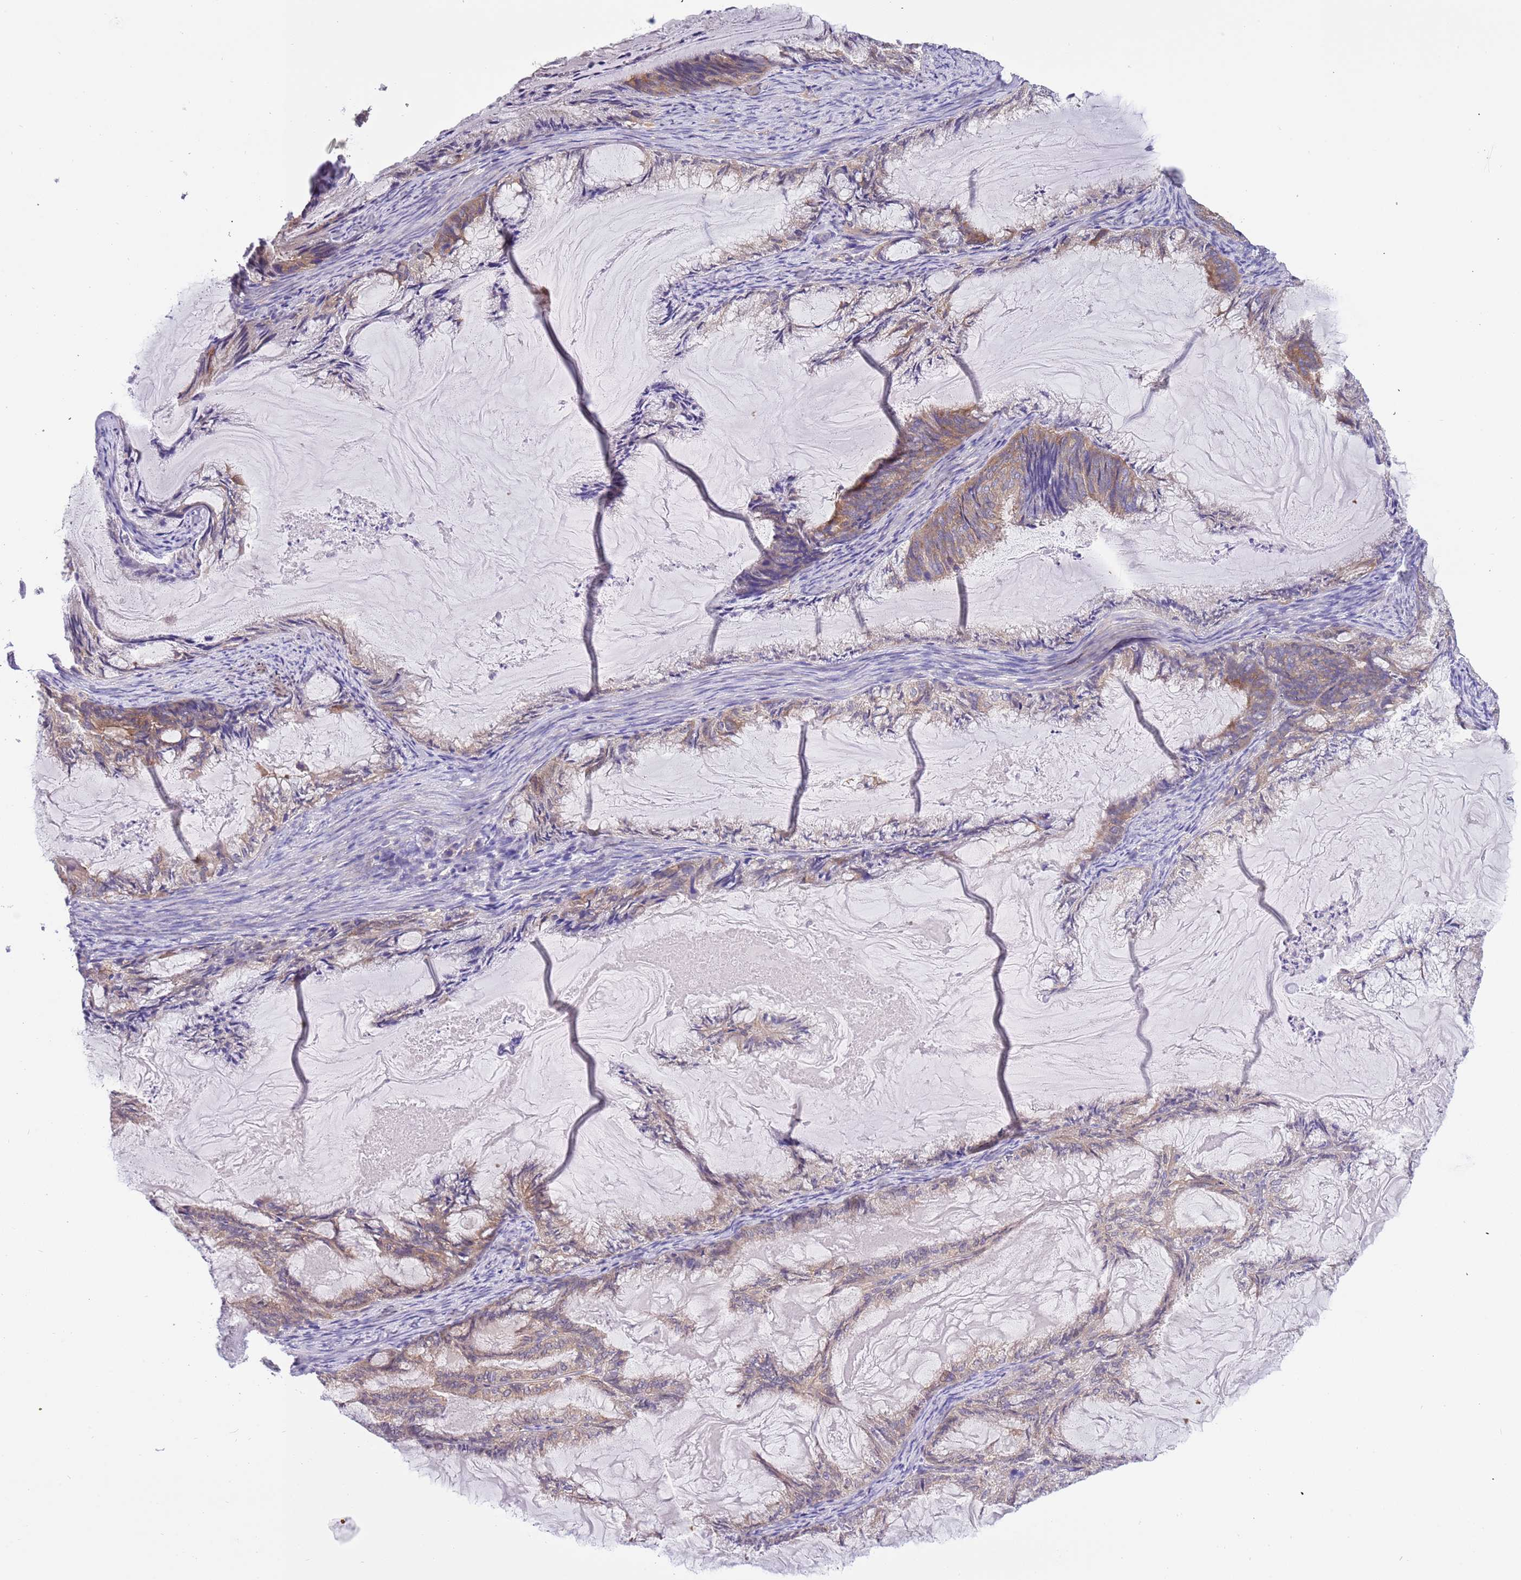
{"staining": {"intensity": "moderate", "quantity": "25%-75%", "location": "cytoplasmic/membranous"}, "tissue": "endometrial cancer", "cell_type": "Tumor cells", "image_type": "cancer", "snomed": [{"axis": "morphology", "description": "Adenocarcinoma, NOS"}, {"axis": "topography", "description": "Endometrium"}], "caption": "The histopathology image shows a brown stain indicating the presence of a protein in the cytoplasmic/membranous of tumor cells in endometrial cancer (adenocarcinoma).", "gene": "STIP1", "patient": {"sex": "female", "age": 86}}